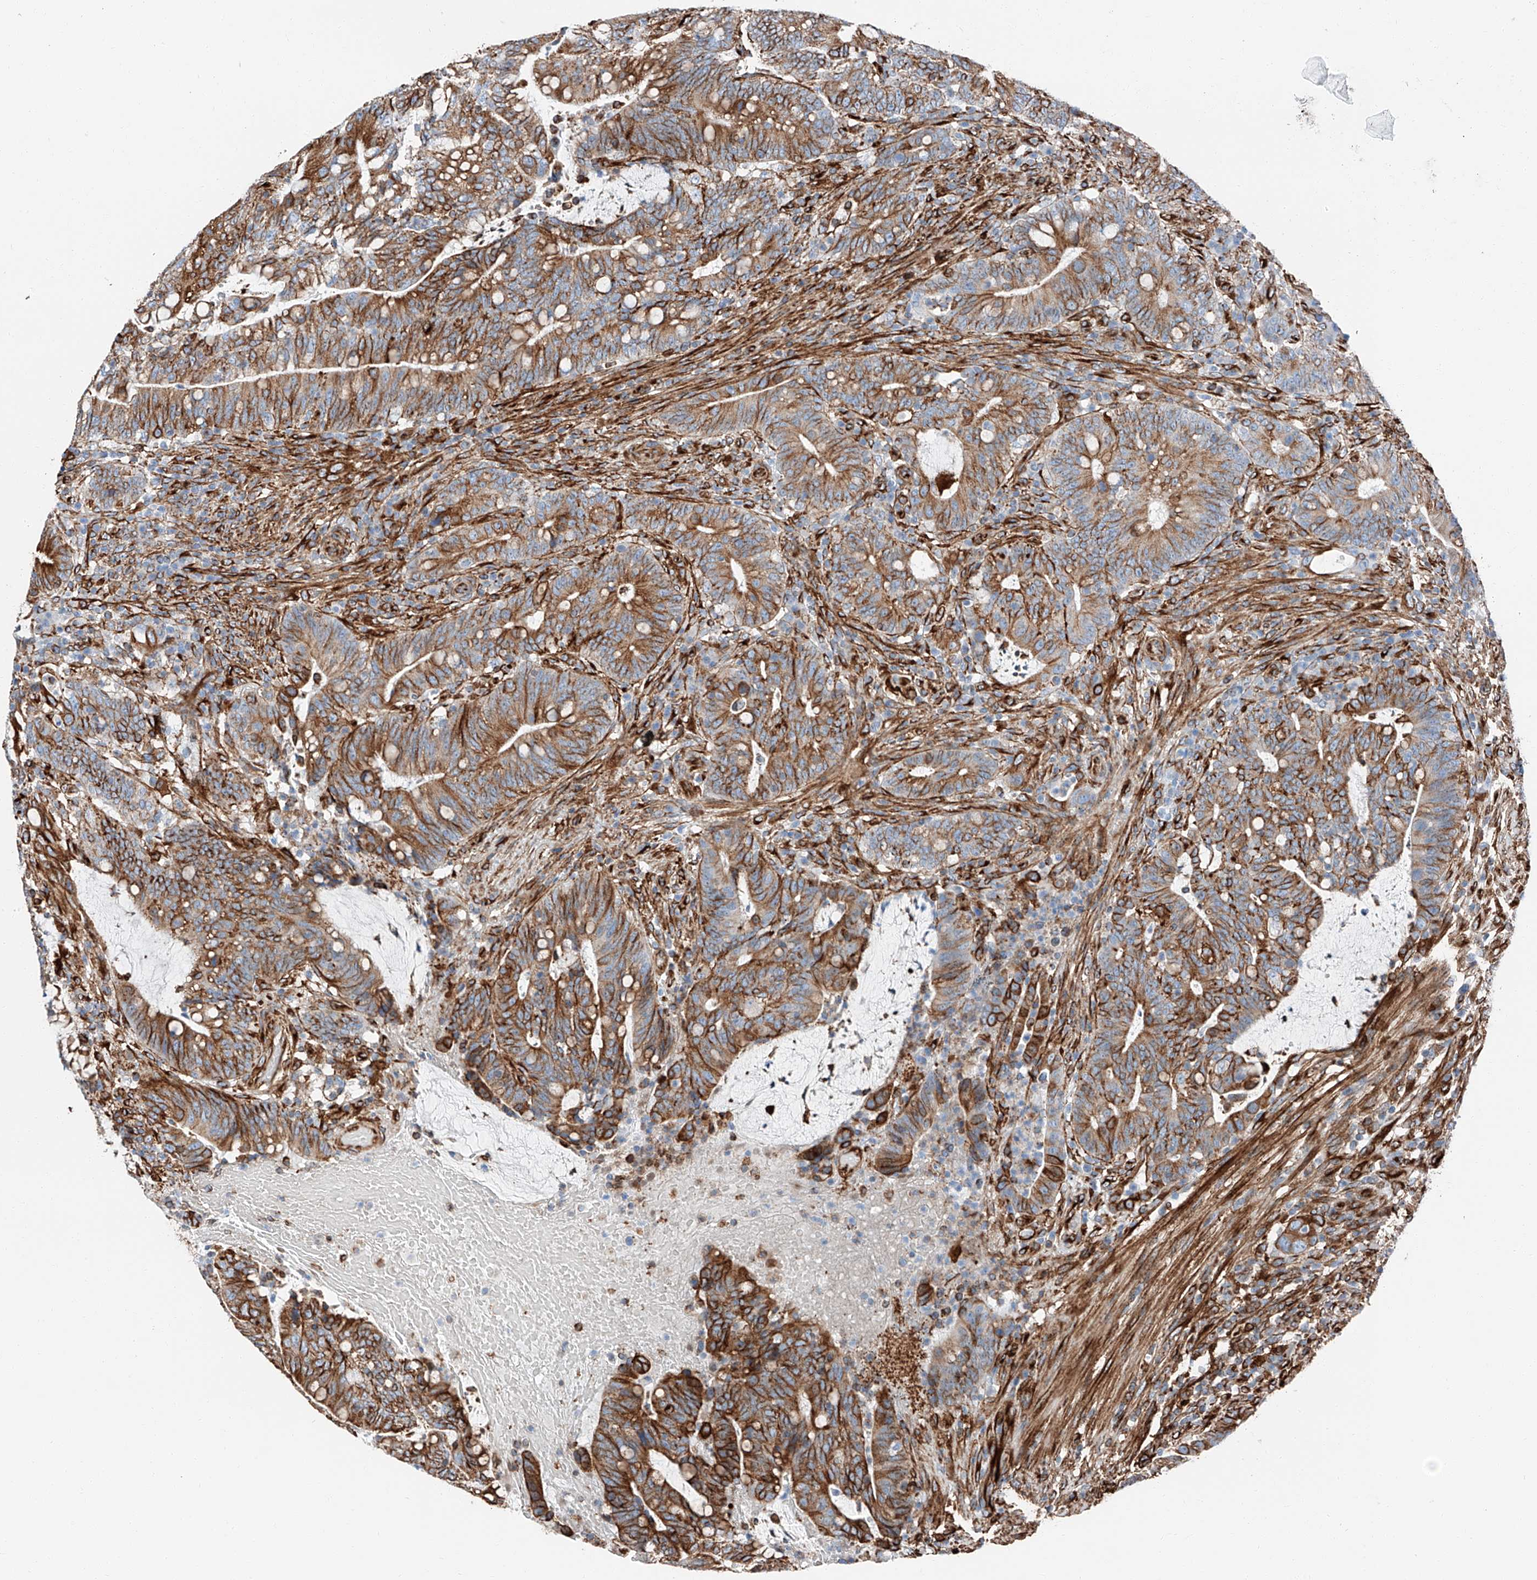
{"staining": {"intensity": "strong", "quantity": ">75%", "location": "cytoplasmic/membranous"}, "tissue": "colorectal cancer", "cell_type": "Tumor cells", "image_type": "cancer", "snomed": [{"axis": "morphology", "description": "Adenocarcinoma, NOS"}, {"axis": "topography", "description": "Colon"}], "caption": "Protein expression analysis of adenocarcinoma (colorectal) exhibits strong cytoplasmic/membranous staining in about >75% of tumor cells.", "gene": "ZNF804A", "patient": {"sex": "female", "age": 66}}